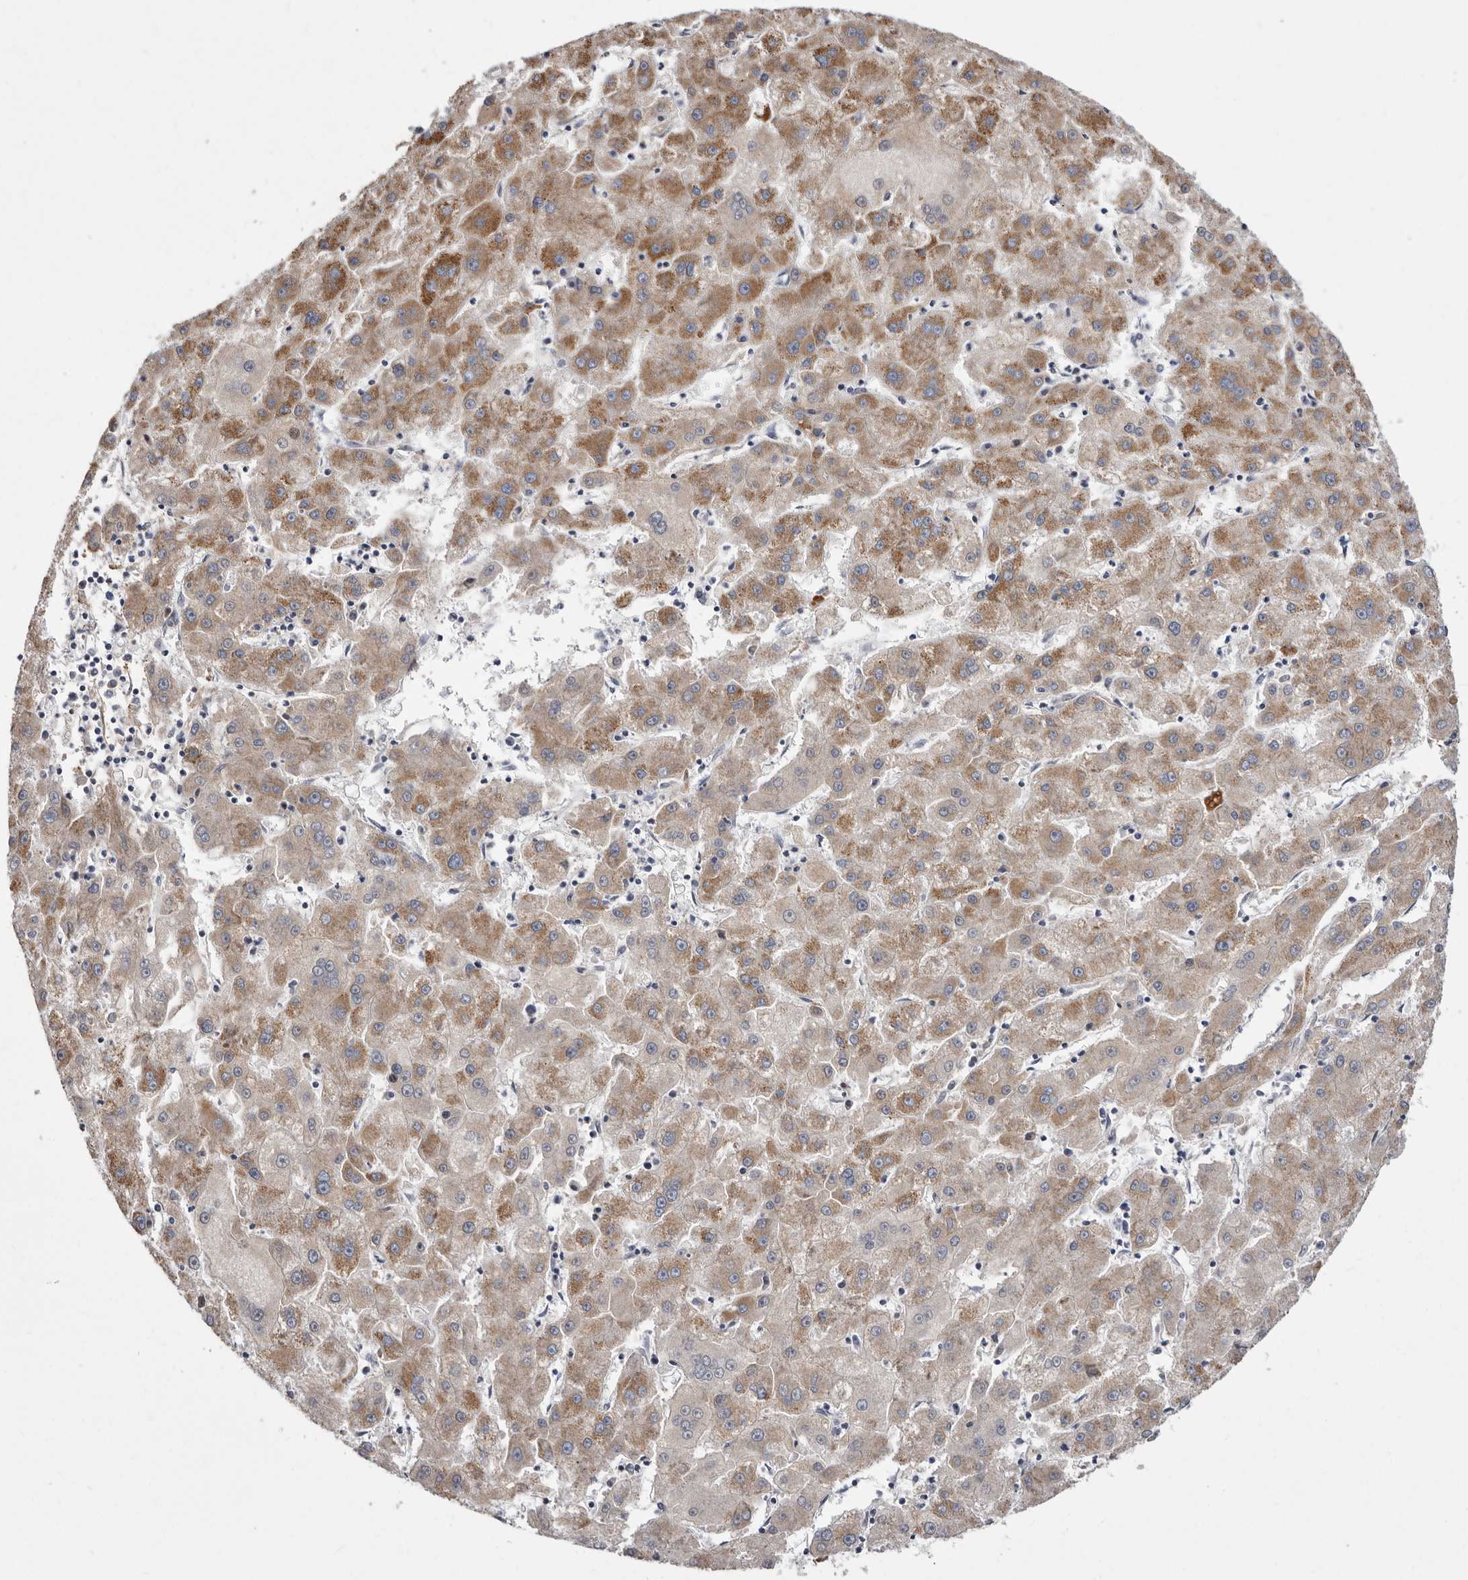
{"staining": {"intensity": "moderate", "quantity": ">75%", "location": "cytoplasmic/membranous"}, "tissue": "liver cancer", "cell_type": "Tumor cells", "image_type": "cancer", "snomed": [{"axis": "morphology", "description": "Carcinoma, Hepatocellular, NOS"}, {"axis": "topography", "description": "Liver"}], "caption": "An image of hepatocellular carcinoma (liver) stained for a protein displays moderate cytoplasmic/membranous brown staining in tumor cells.", "gene": "NUBPL", "patient": {"sex": "male", "age": 72}}